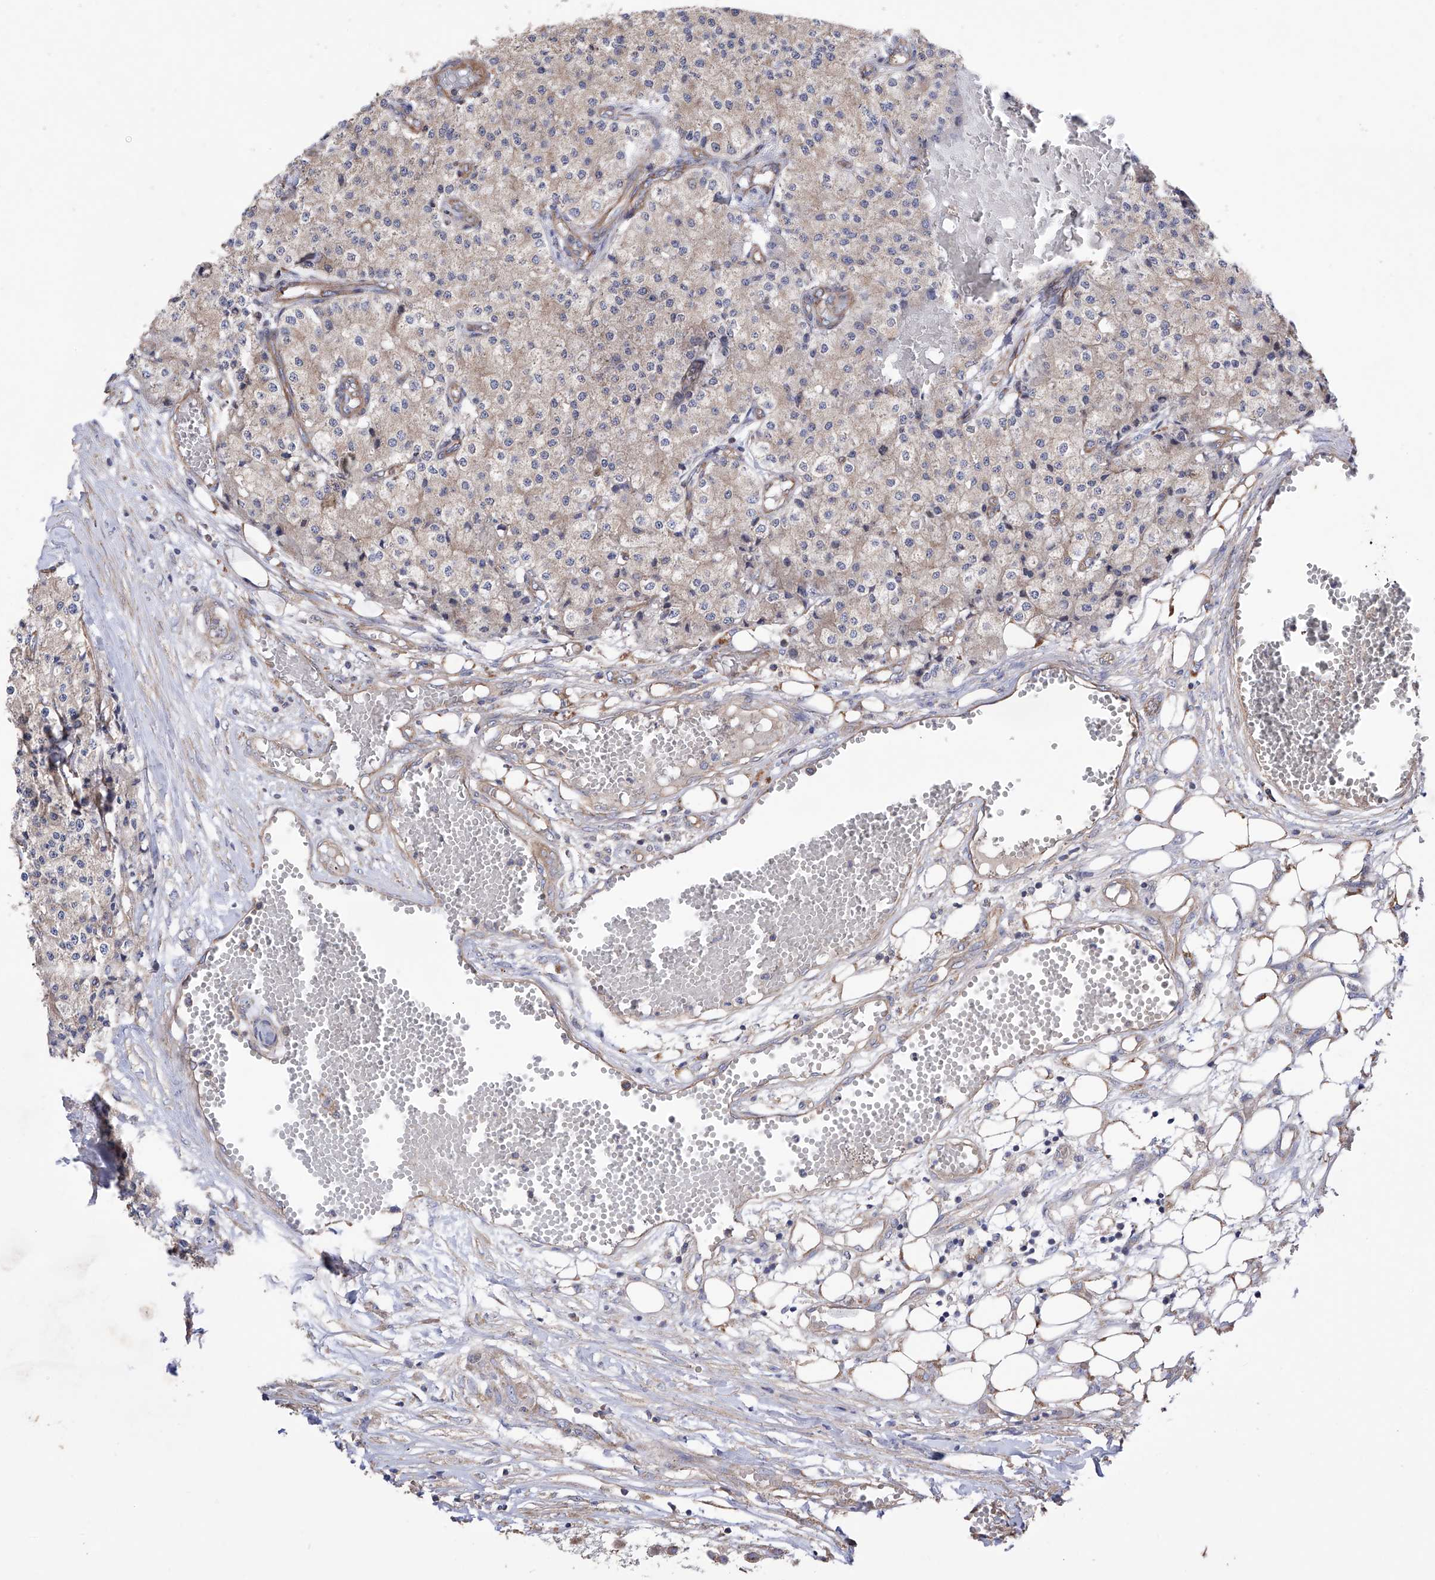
{"staining": {"intensity": "weak", "quantity": "25%-75%", "location": "cytoplasmic/membranous"}, "tissue": "carcinoid", "cell_type": "Tumor cells", "image_type": "cancer", "snomed": [{"axis": "morphology", "description": "Carcinoid, malignant, NOS"}, {"axis": "topography", "description": "Colon"}], "caption": "This image exhibits IHC staining of malignant carcinoid, with low weak cytoplasmic/membranous expression in about 25%-75% of tumor cells.", "gene": "EFCAB2", "patient": {"sex": "female", "age": 52}}